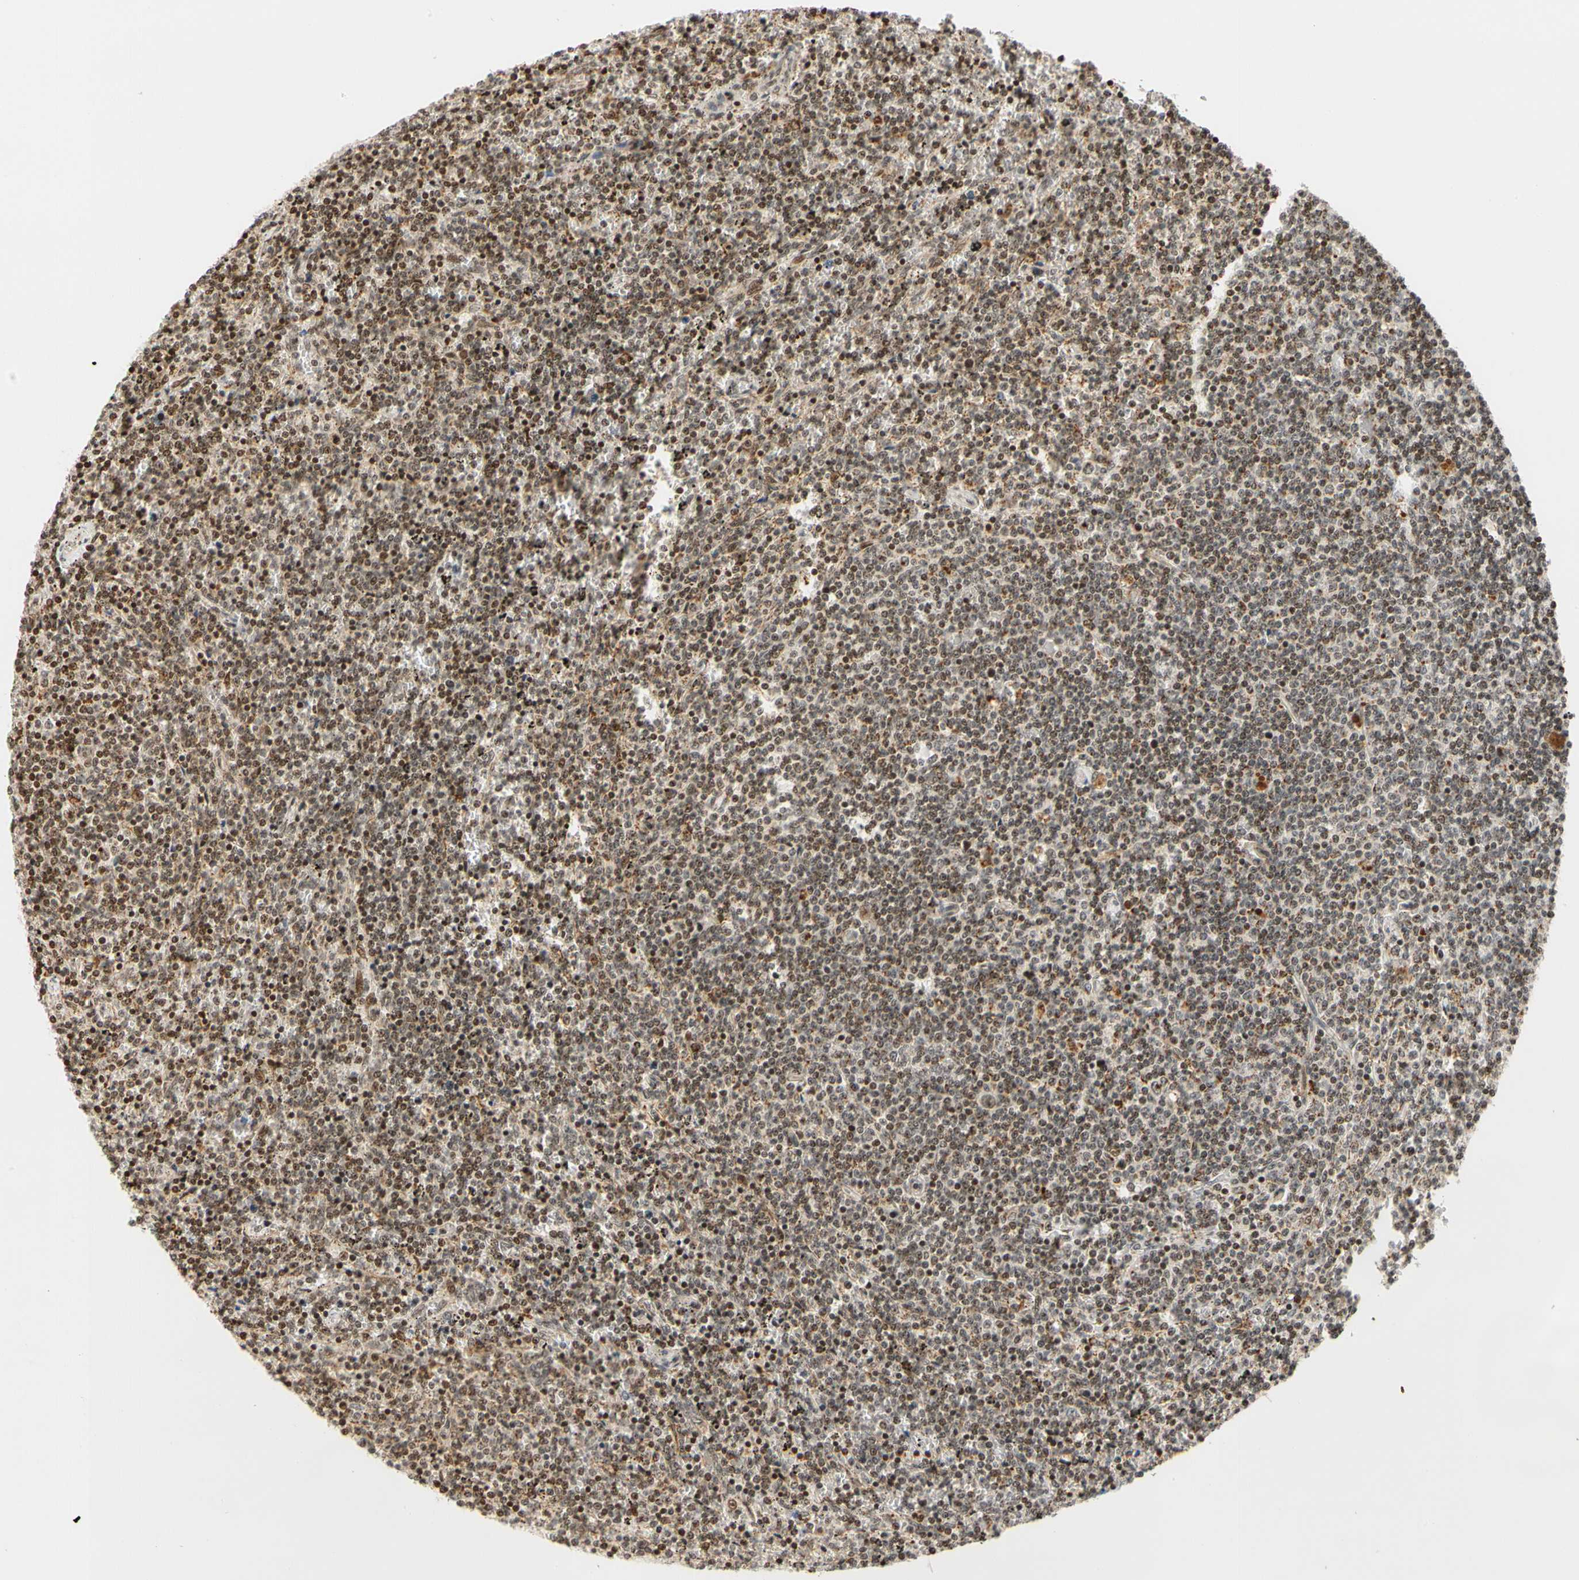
{"staining": {"intensity": "moderate", "quantity": ">75%", "location": "cytoplasmic/membranous,nuclear"}, "tissue": "lymphoma", "cell_type": "Tumor cells", "image_type": "cancer", "snomed": [{"axis": "morphology", "description": "Malignant lymphoma, non-Hodgkin's type, Low grade"}, {"axis": "topography", "description": "Spleen"}], "caption": "A histopathology image showing moderate cytoplasmic/membranous and nuclear positivity in approximately >75% of tumor cells in low-grade malignant lymphoma, non-Hodgkin's type, as visualized by brown immunohistochemical staining.", "gene": "CDK7", "patient": {"sex": "female", "age": 50}}